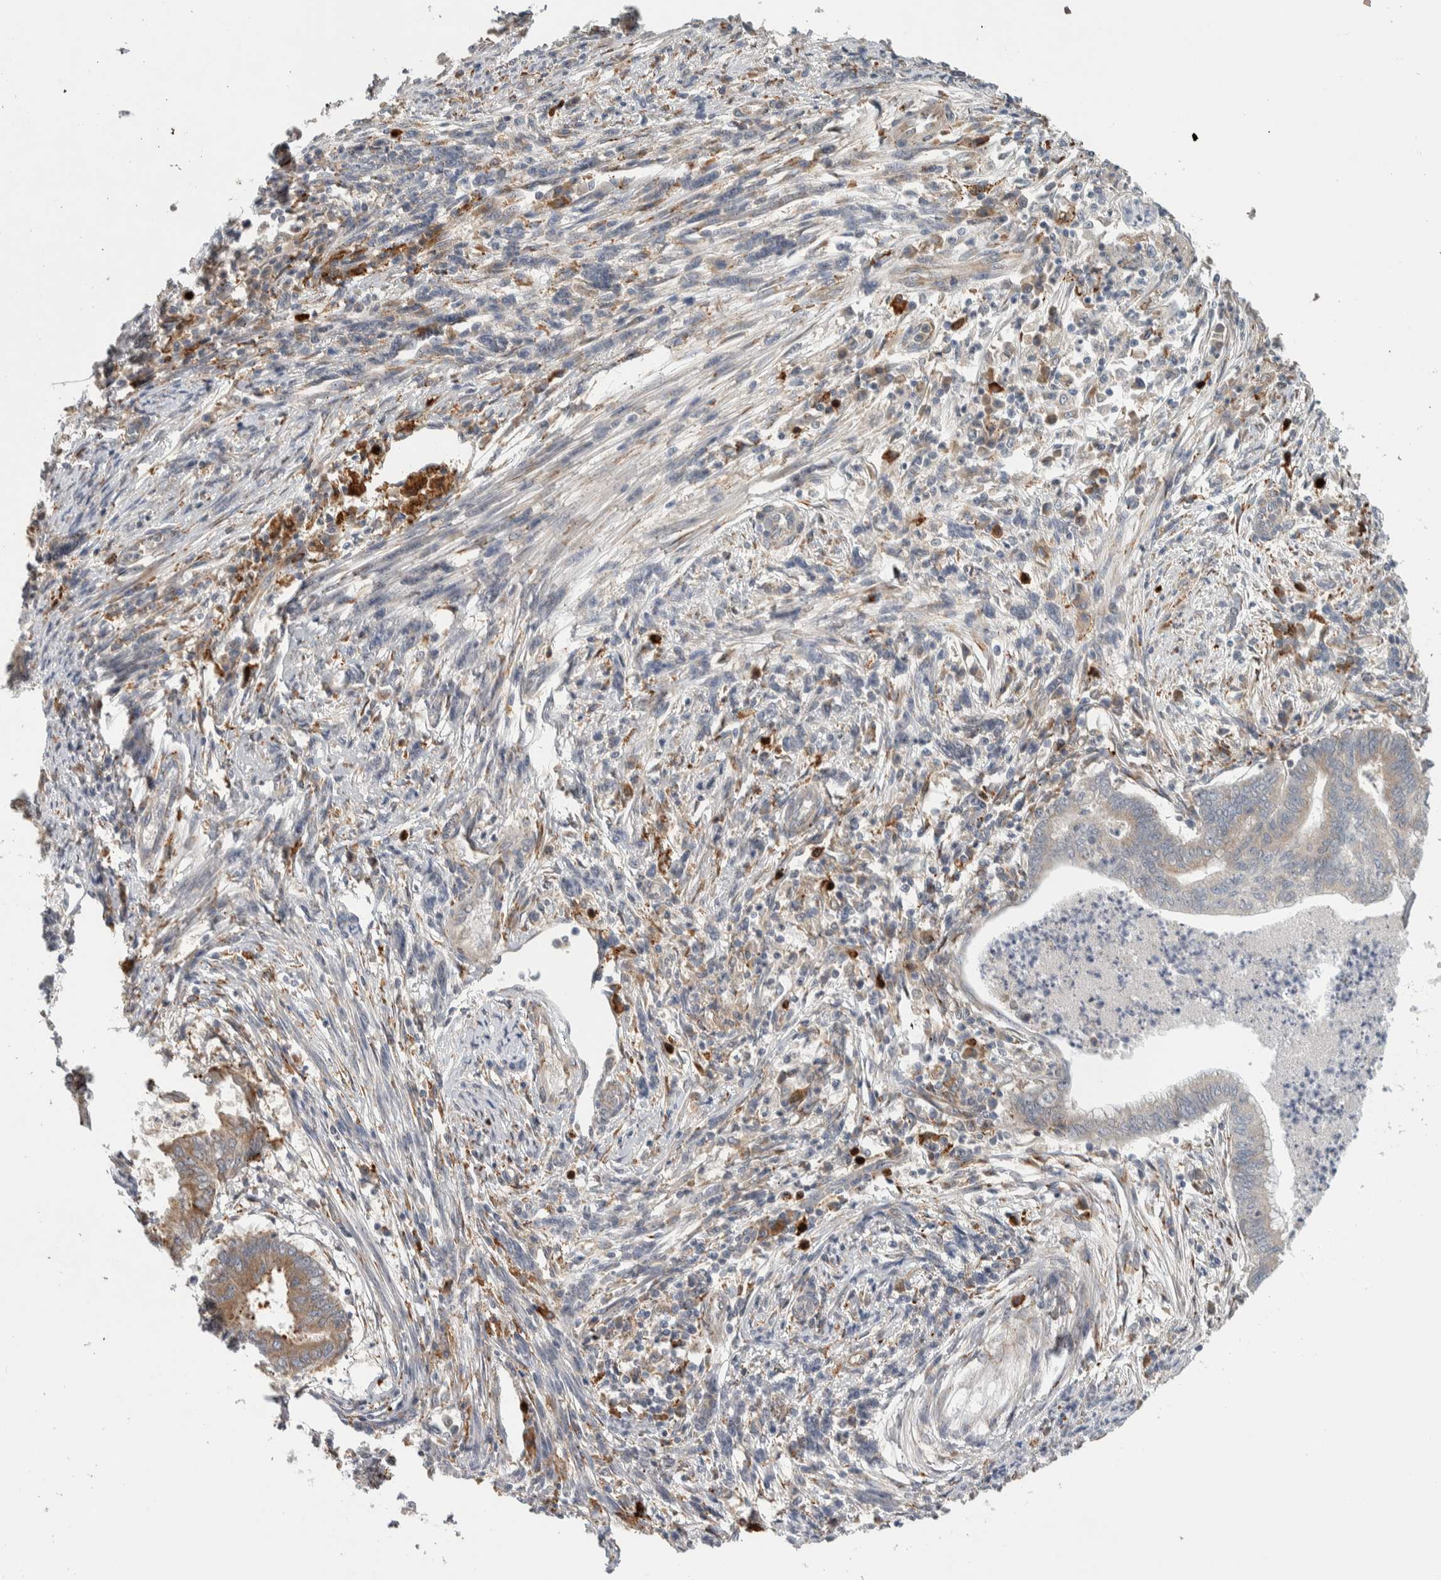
{"staining": {"intensity": "weak", "quantity": ">75%", "location": "cytoplasmic/membranous"}, "tissue": "endometrial cancer", "cell_type": "Tumor cells", "image_type": "cancer", "snomed": [{"axis": "morphology", "description": "Polyp, NOS"}, {"axis": "morphology", "description": "Adenocarcinoma, NOS"}, {"axis": "morphology", "description": "Adenoma, NOS"}, {"axis": "topography", "description": "Endometrium"}], "caption": "DAB immunohistochemical staining of adenoma (endometrial) exhibits weak cytoplasmic/membranous protein positivity in approximately >75% of tumor cells.", "gene": "ADPRM", "patient": {"sex": "female", "age": 79}}